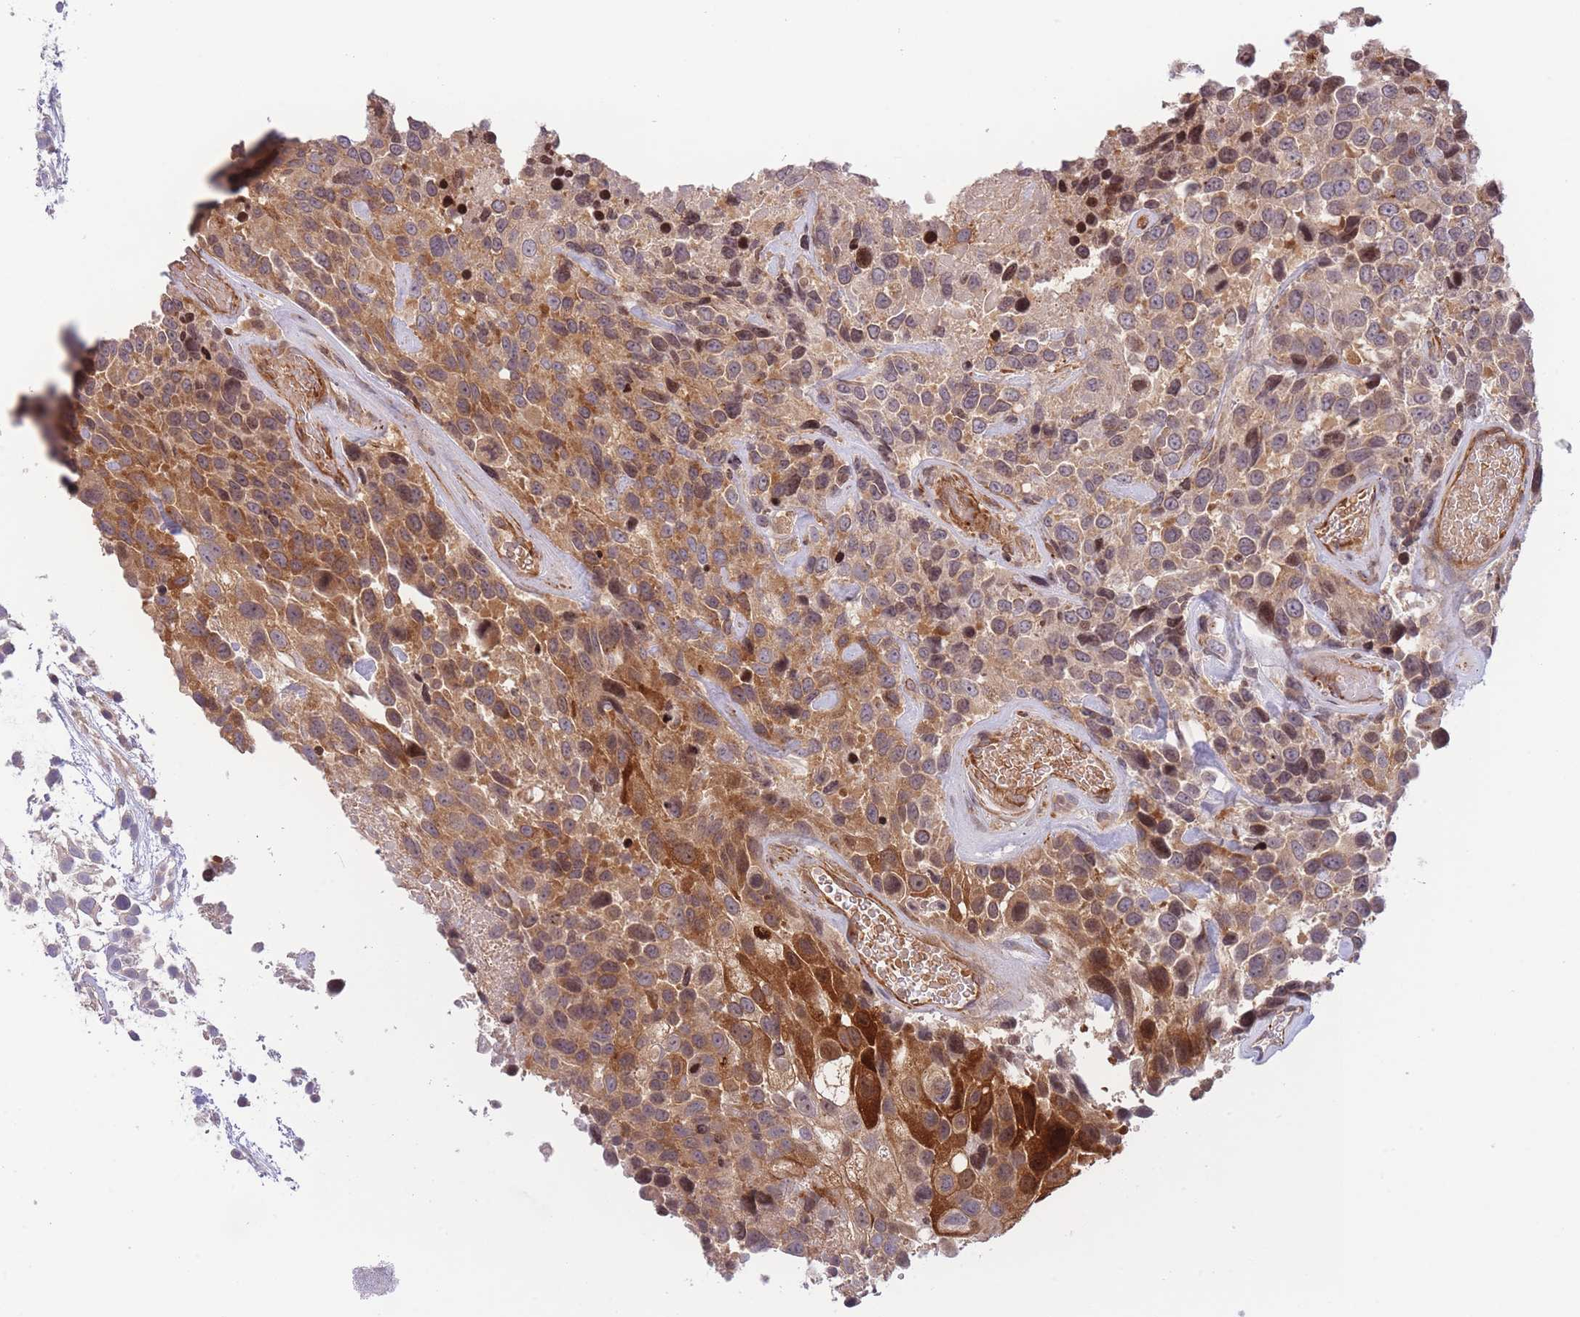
{"staining": {"intensity": "moderate", "quantity": "25%-75%", "location": "cytoplasmic/membranous"}, "tissue": "urothelial cancer", "cell_type": "Tumor cells", "image_type": "cancer", "snomed": [{"axis": "morphology", "description": "Urothelial carcinoma, High grade"}, {"axis": "topography", "description": "Urinary bladder"}], "caption": "Immunohistochemical staining of urothelial carcinoma (high-grade) displays medium levels of moderate cytoplasmic/membranous staining in approximately 25%-75% of tumor cells. Nuclei are stained in blue.", "gene": "SLC35F5", "patient": {"sex": "male", "age": 56}}